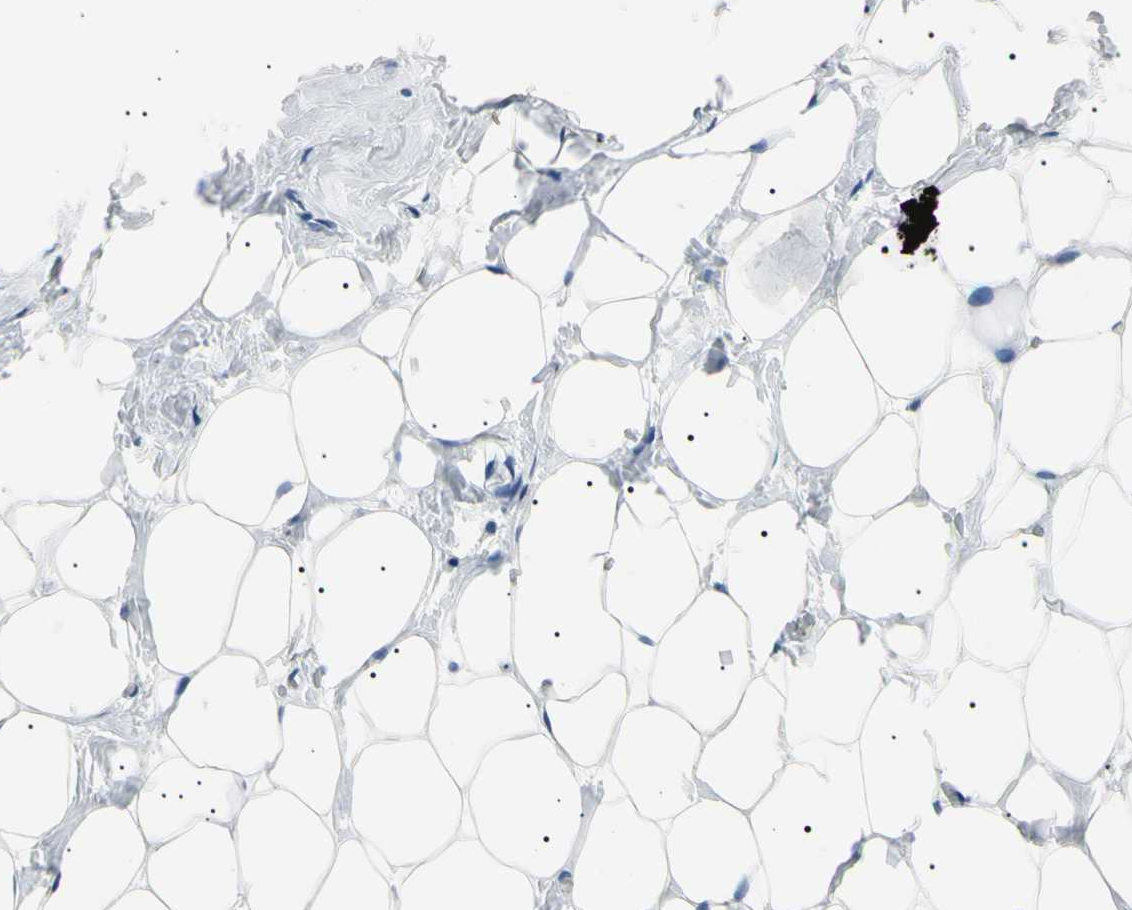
{"staining": {"intensity": "negative", "quantity": "none", "location": "none"}, "tissue": "breast", "cell_type": "Adipocytes", "image_type": "normal", "snomed": [{"axis": "morphology", "description": "Normal tissue, NOS"}, {"axis": "topography", "description": "Breast"}], "caption": "High magnification brightfield microscopy of normal breast stained with DAB (brown) and counterstained with hematoxylin (blue): adipocytes show no significant positivity. (Immunohistochemistry, brightfield microscopy, high magnification).", "gene": "CGB3", "patient": {"sex": "female", "age": 27}}